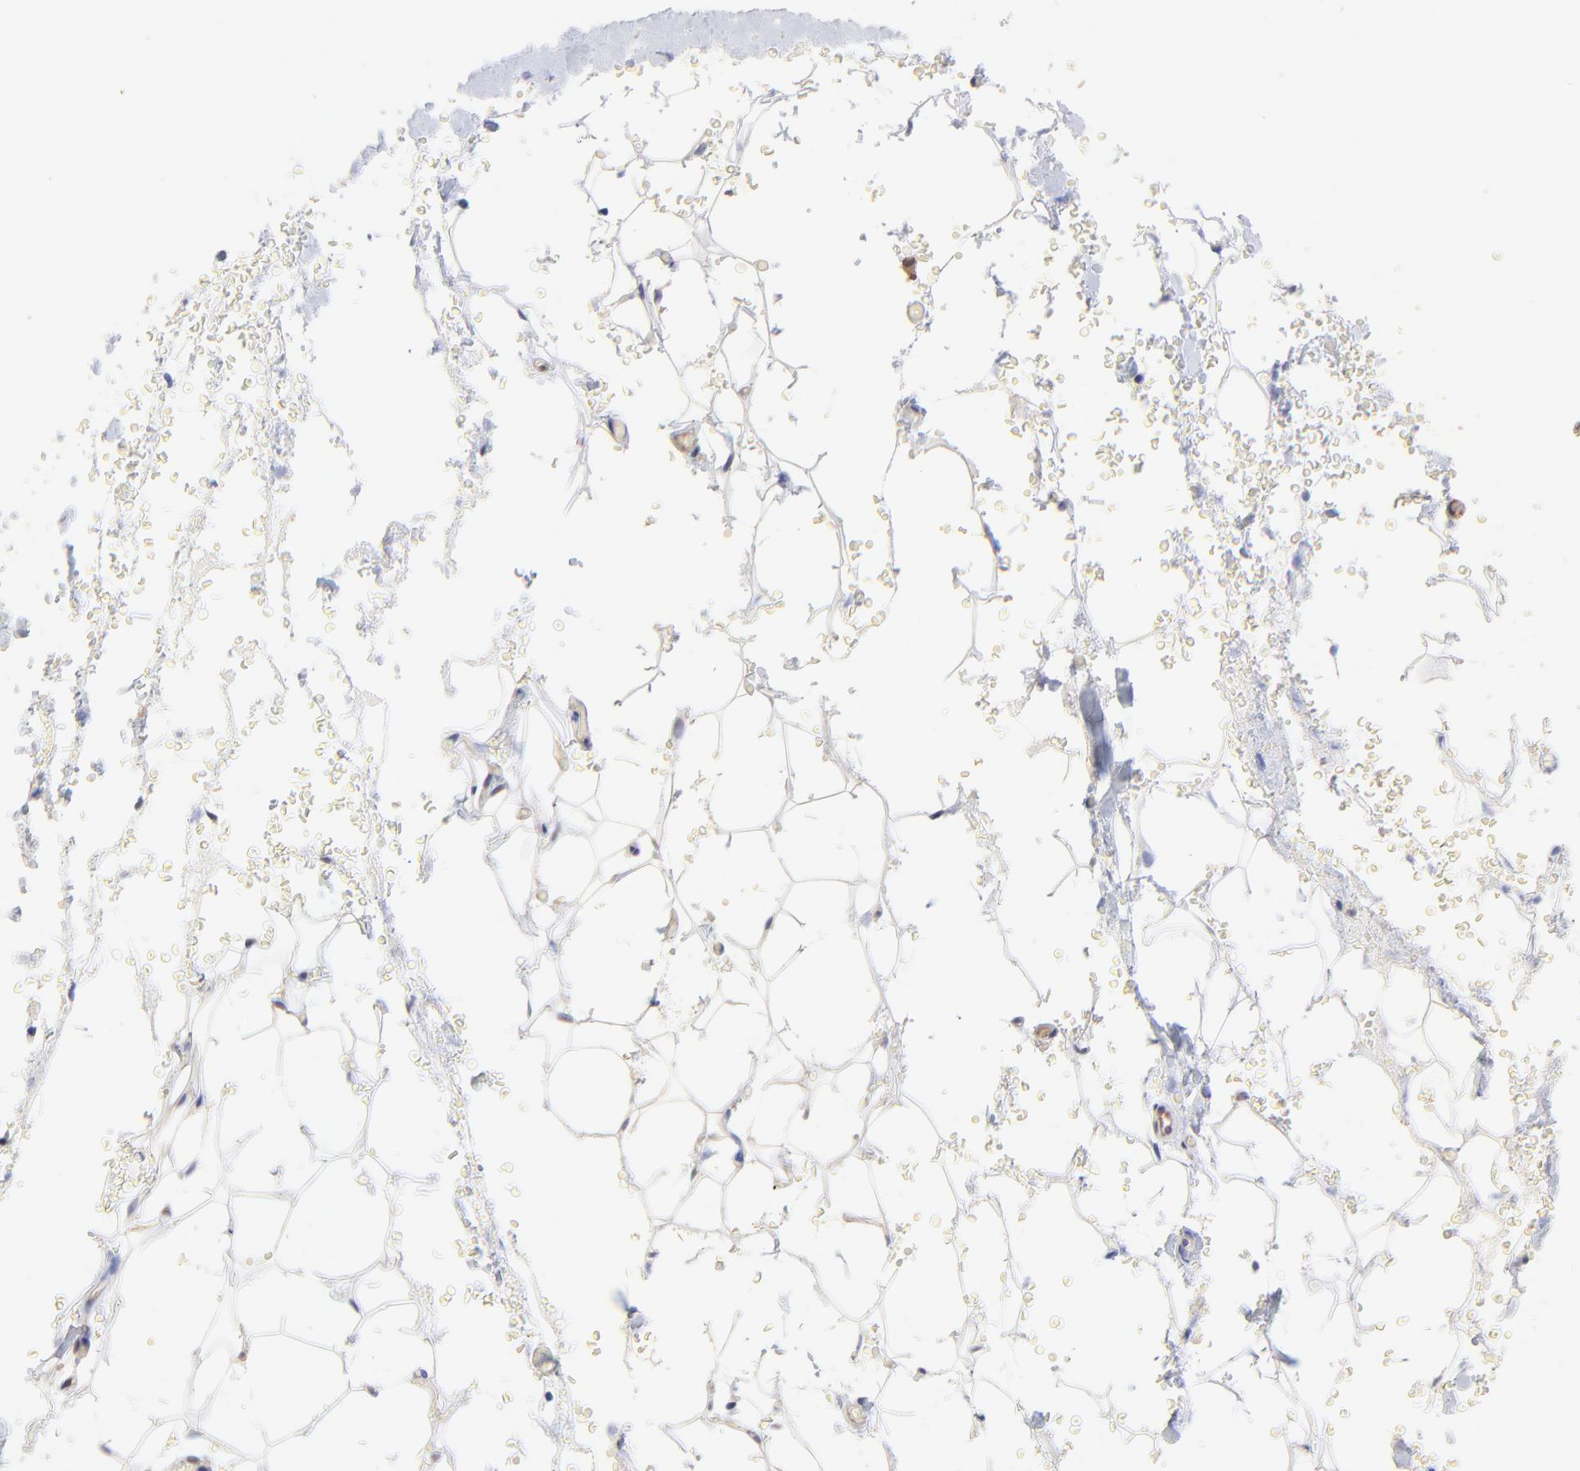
{"staining": {"intensity": "negative", "quantity": "none", "location": "none"}, "tissue": "adipose tissue", "cell_type": "Adipocytes", "image_type": "normal", "snomed": [{"axis": "morphology", "description": "Normal tissue, NOS"}, {"axis": "morphology", "description": "Inflammation, NOS"}, {"axis": "topography", "description": "Breast"}], "caption": "Immunohistochemistry (IHC) image of normal adipose tissue stained for a protein (brown), which shows no expression in adipocytes. (DAB (3,3'-diaminobenzidine) immunohistochemistry visualized using brightfield microscopy, high magnification).", "gene": "ZNF747", "patient": {"sex": "female", "age": 65}}